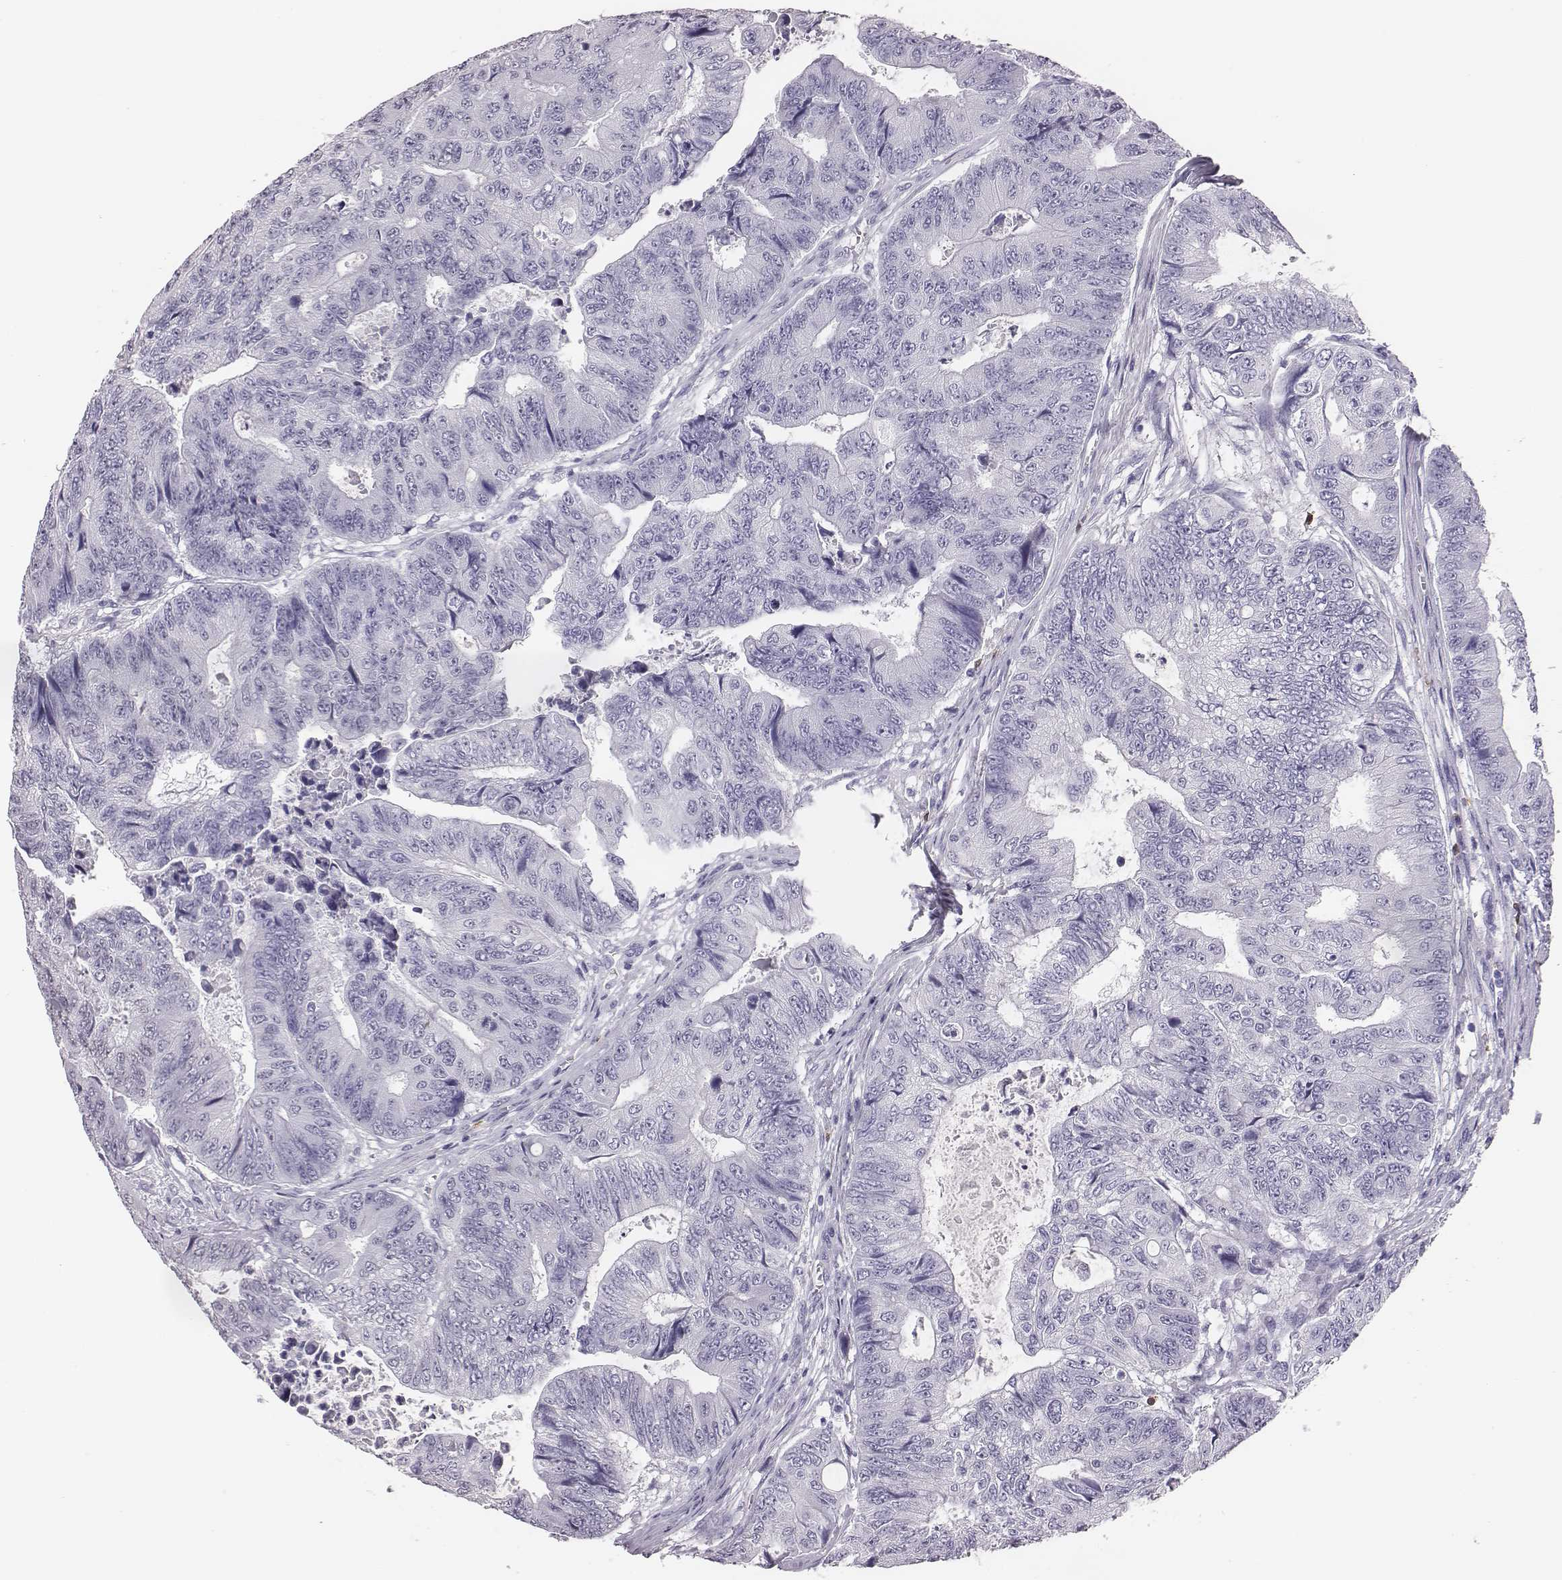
{"staining": {"intensity": "negative", "quantity": "none", "location": "none"}, "tissue": "colorectal cancer", "cell_type": "Tumor cells", "image_type": "cancer", "snomed": [{"axis": "morphology", "description": "Adenocarcinoma, NOS"}, {"axis": "topography", "description": "Colon"}], "caption": "Human colorectal adenocarcinoma stained for a protein using immunohistochemistry (IHC) shows no positivity in tumor cells.", "gene": "ACOD1", "patient": {"sex": "female", "age": 48}}